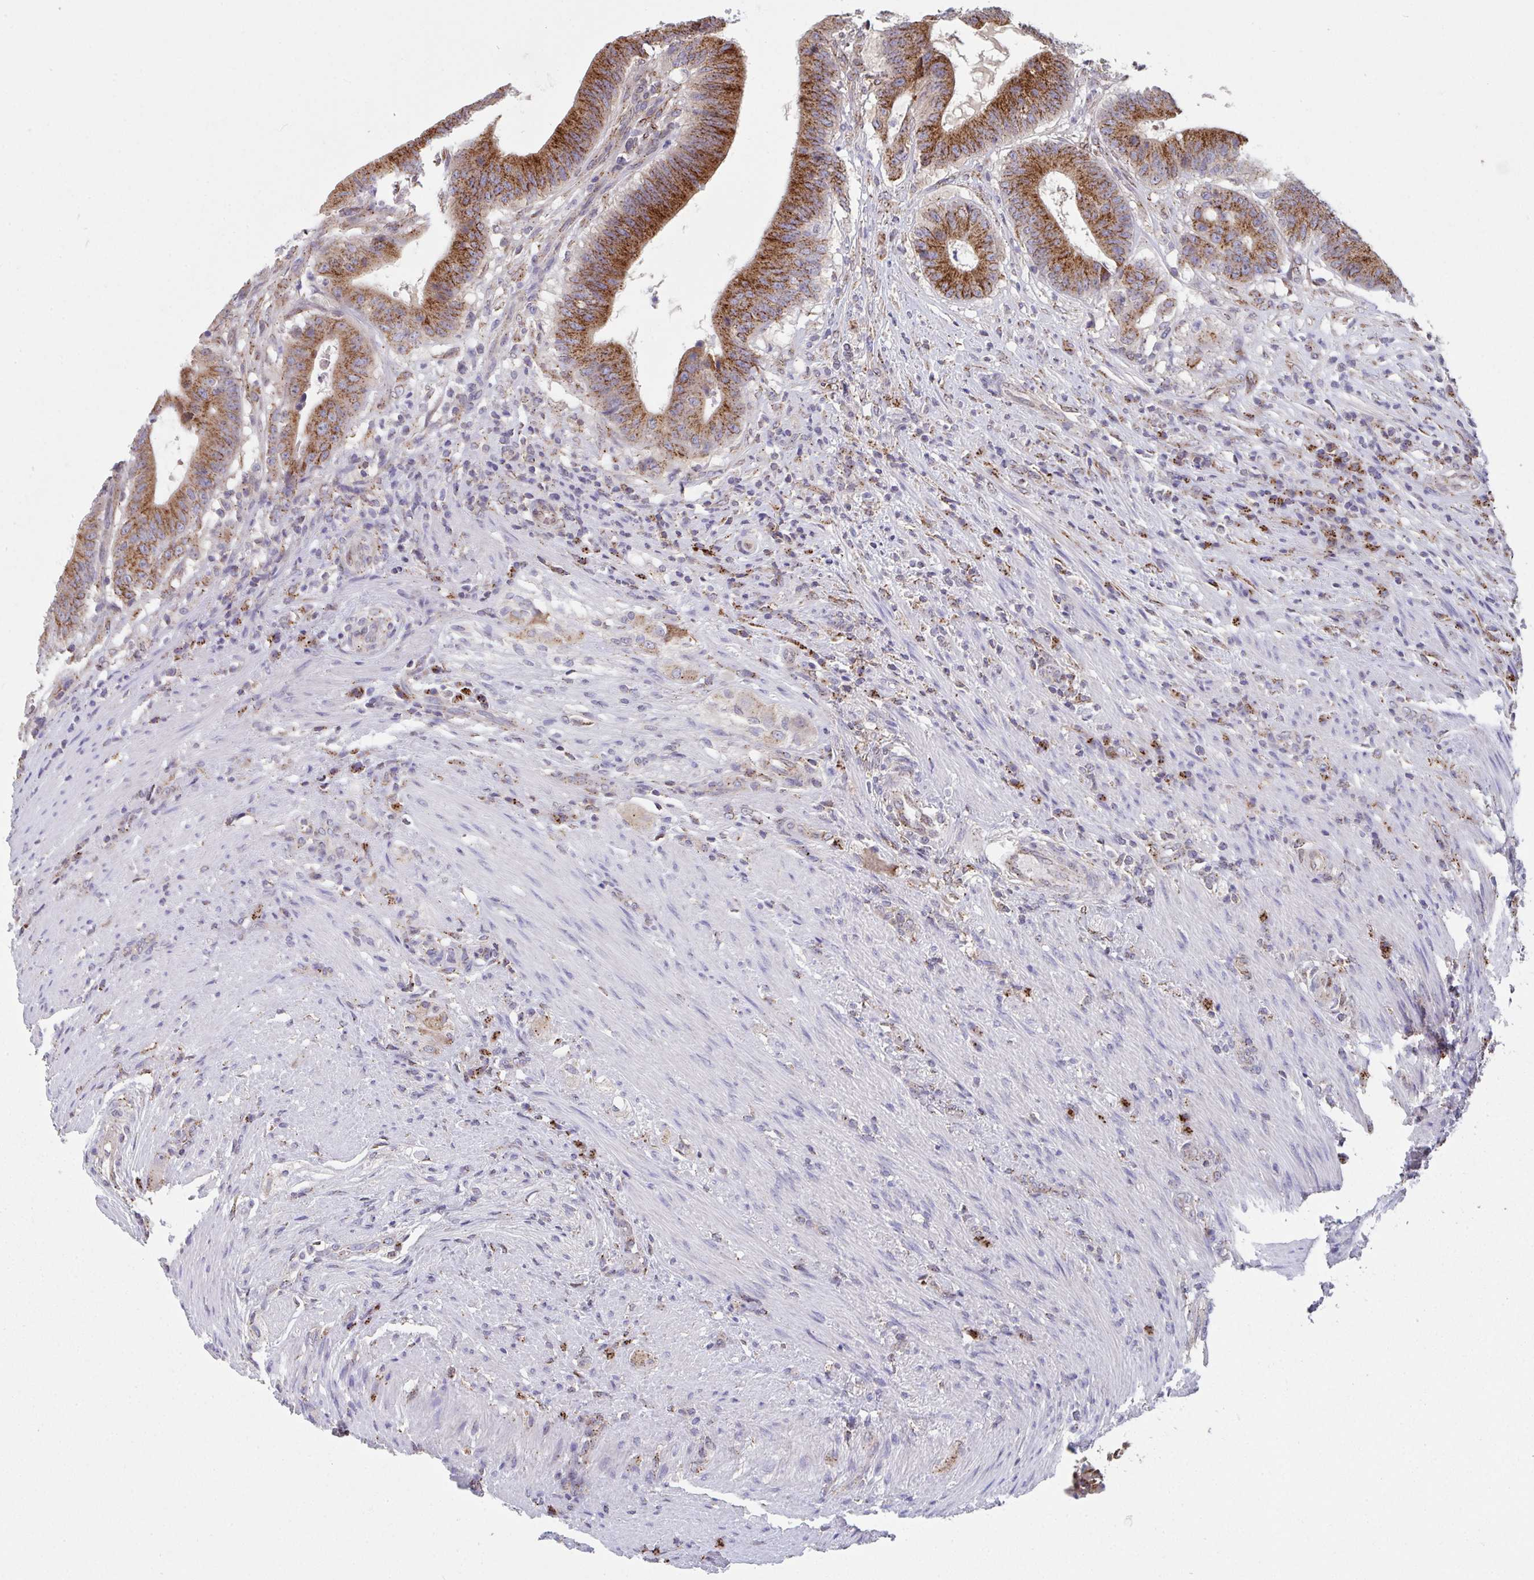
{"staining": {"intensity": "strong", "quantity": ">75%", "location": "cytoplasmic/membranous"}, "tissue": "colorectal cancer", "cell_type": "Tumor cells", "image_type": "cancer", "snomed": [{"axis": "morphology", "description": "Adenocarcinoma, NOS"}, {"axis": "topography", "description": "Colon"}], "caption": "Immunohistochemistry staining of adenocarcinoma (colorectal), which demonstrates high levels of strong cytoplasmic/membranous expression in approximately >75% of tumor cells indicating strong cytoplasmic/membranous protein positivity. The staining was performed using DAB (brown) for protein detection and nuclei were counterstained in hematoxylin (blue).", "gene": "PROSER3", "patient": {"sex": "female", "age": 43}}